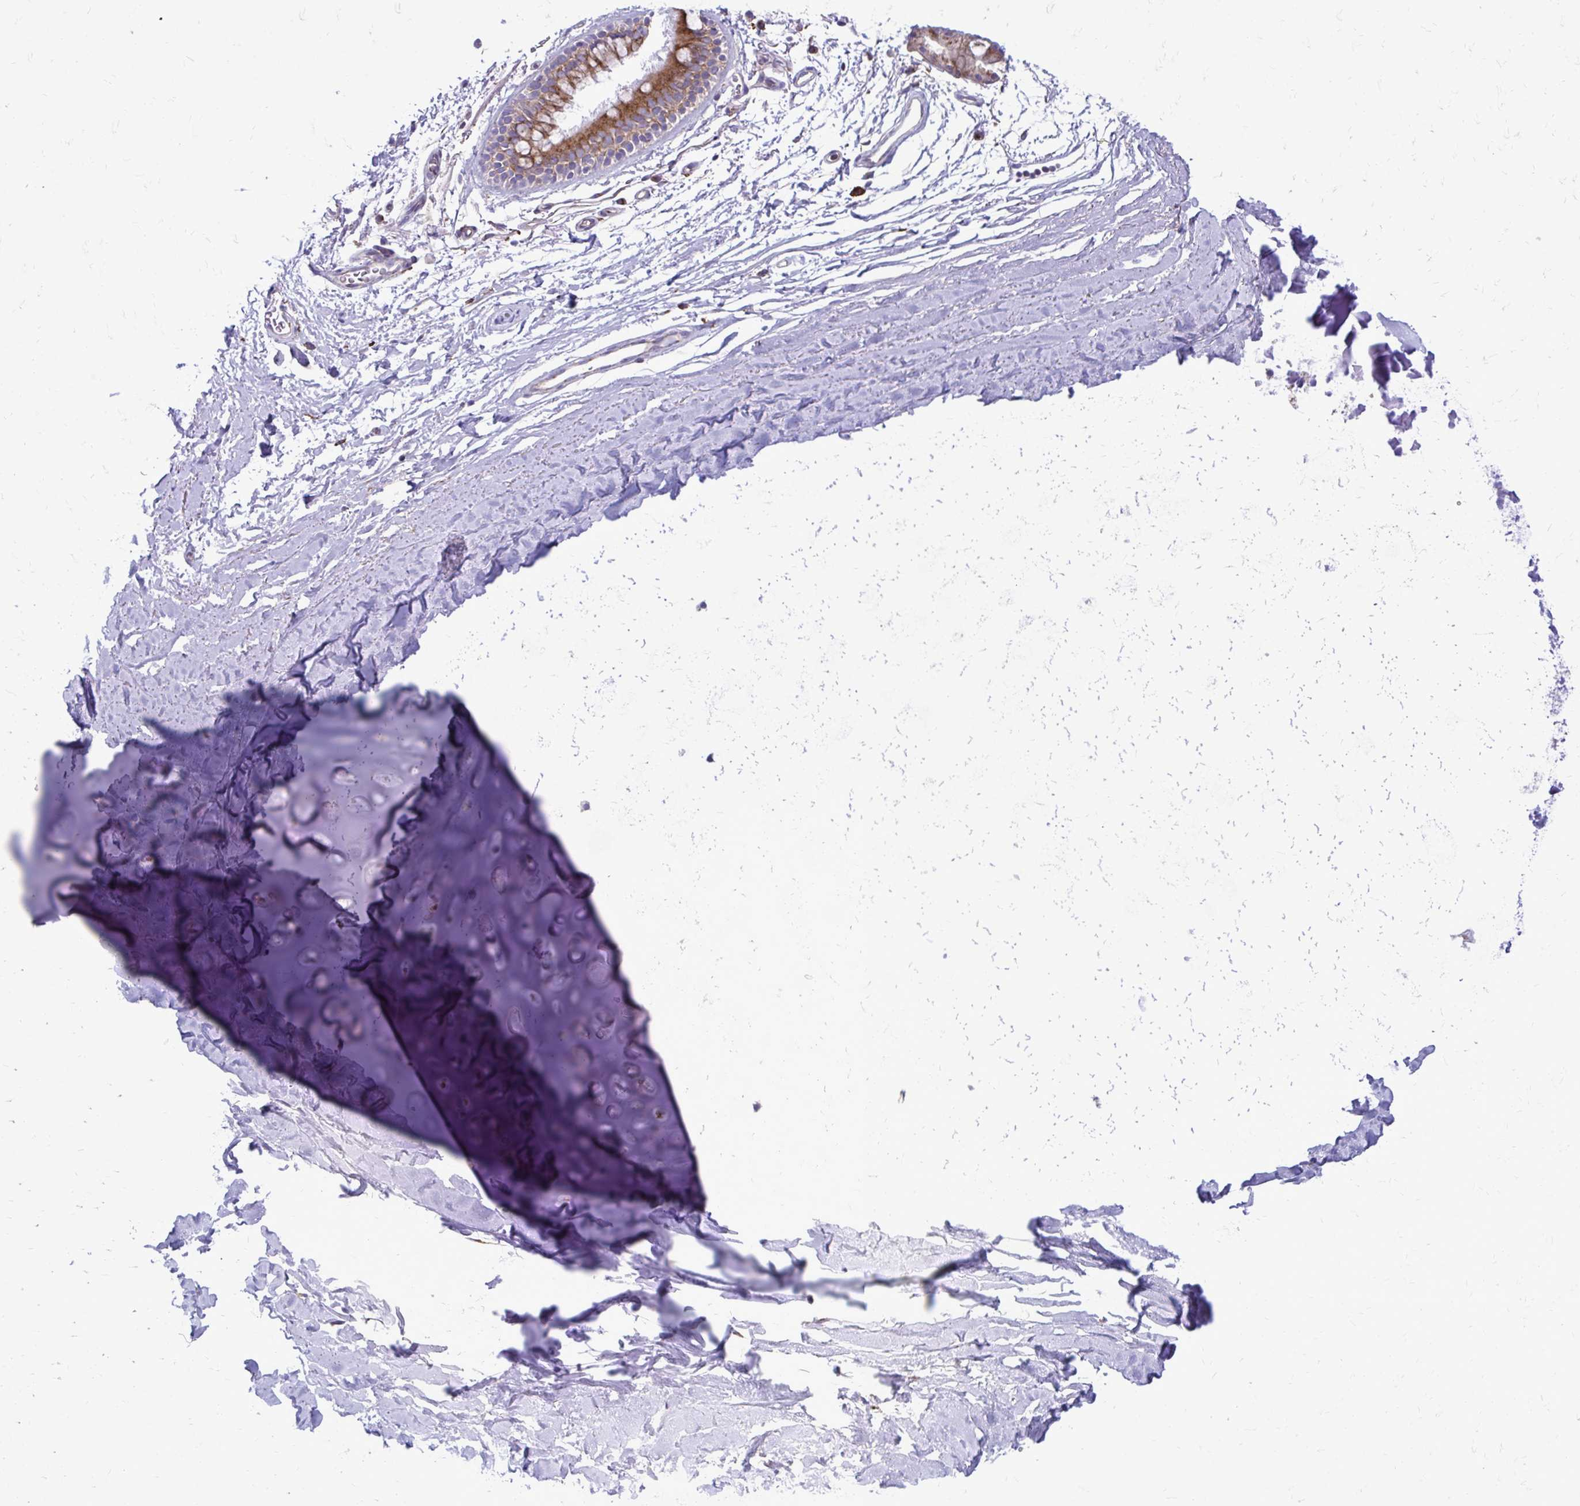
{"staining": {"intensity": "weak", "quantity": "<25%", "location": "cytoplasmic/membranous"}, "tissue": "soft tissue", "cell_type": "Chondrocytes", "image_type": "normal", "snomed": [{"axis": "morphology", "description": "Normal tissue, NOS"}, {"axis": "topography", "description": "Cartilage tissue"}, {"axis": "topography", "description": "Bronchus"}], "caption": "IHC micrograph of benign soft tissue: soft tissue stained with DAB (3,3'-diaminobenzidine) demonstrates no significant protein staining in chondrocytes. (DAB (3,3'-diaminobenzidine) immunohistochemistry (IHC), high magnification).", "gene": "CLTA", "patient": {"sex": "female", "age": 79}}